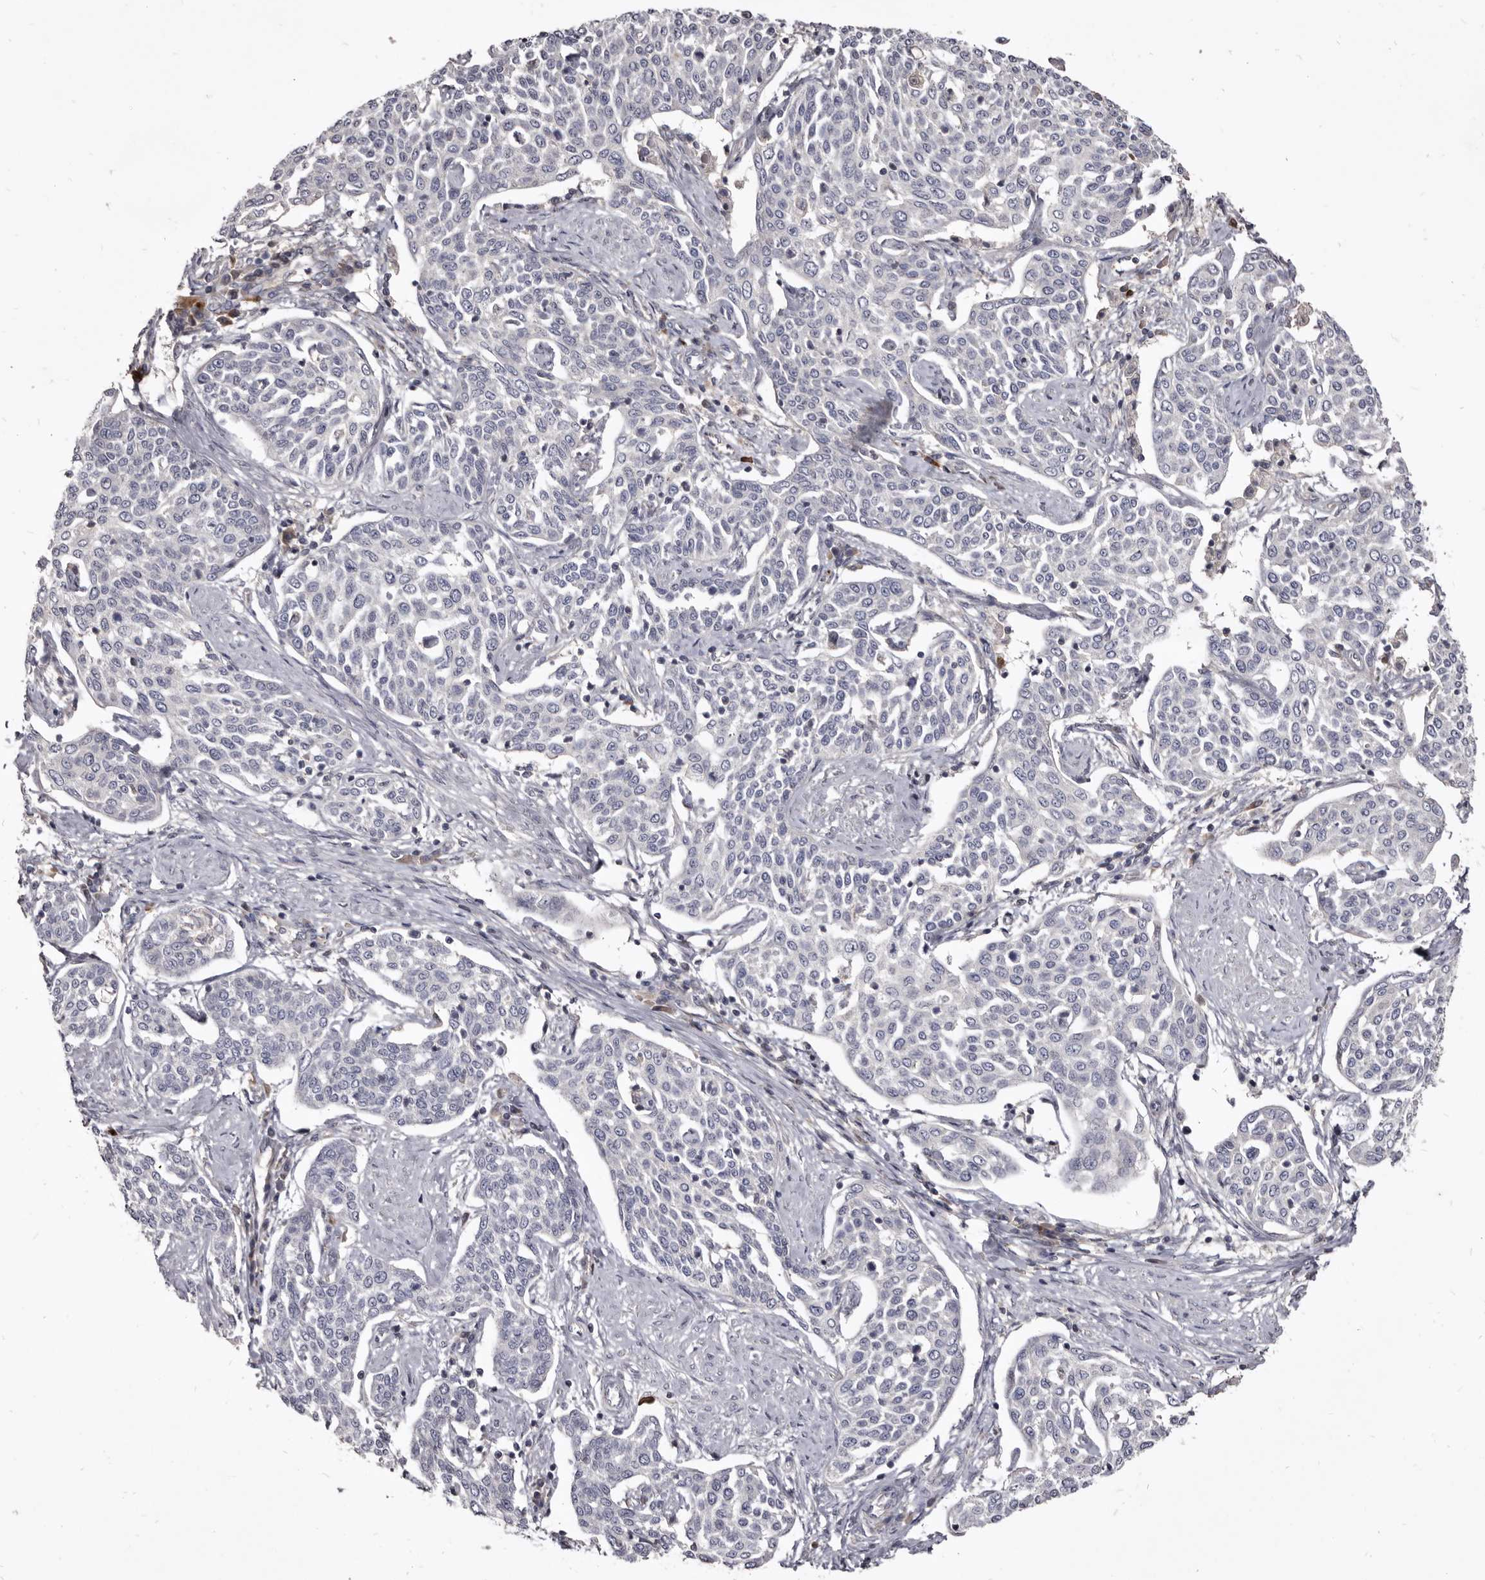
{"staining": {"intensity": "negative", "quantity": "none", "location": "none"}, "tissue": "cervical cancer", "cell_type": "Tumor cells", "image_type": "cancer", "snomed": [{"axis": "morphology", "description": "Squamous cell carcinoma, NOS"}, {"axis": "topography", "description": "Cervix"}], "caption": "The image shows no staining of tumor cells in cervical cancer. The staining was performed using DAB (3,3'-diaminobenzidine) to visualize the protein expression in brown, while the nuclei were stained in blue with hematoxylin (Magnification: 20x).", "gene": "FAS", "patient": {"sex": "female", "age": 34}}